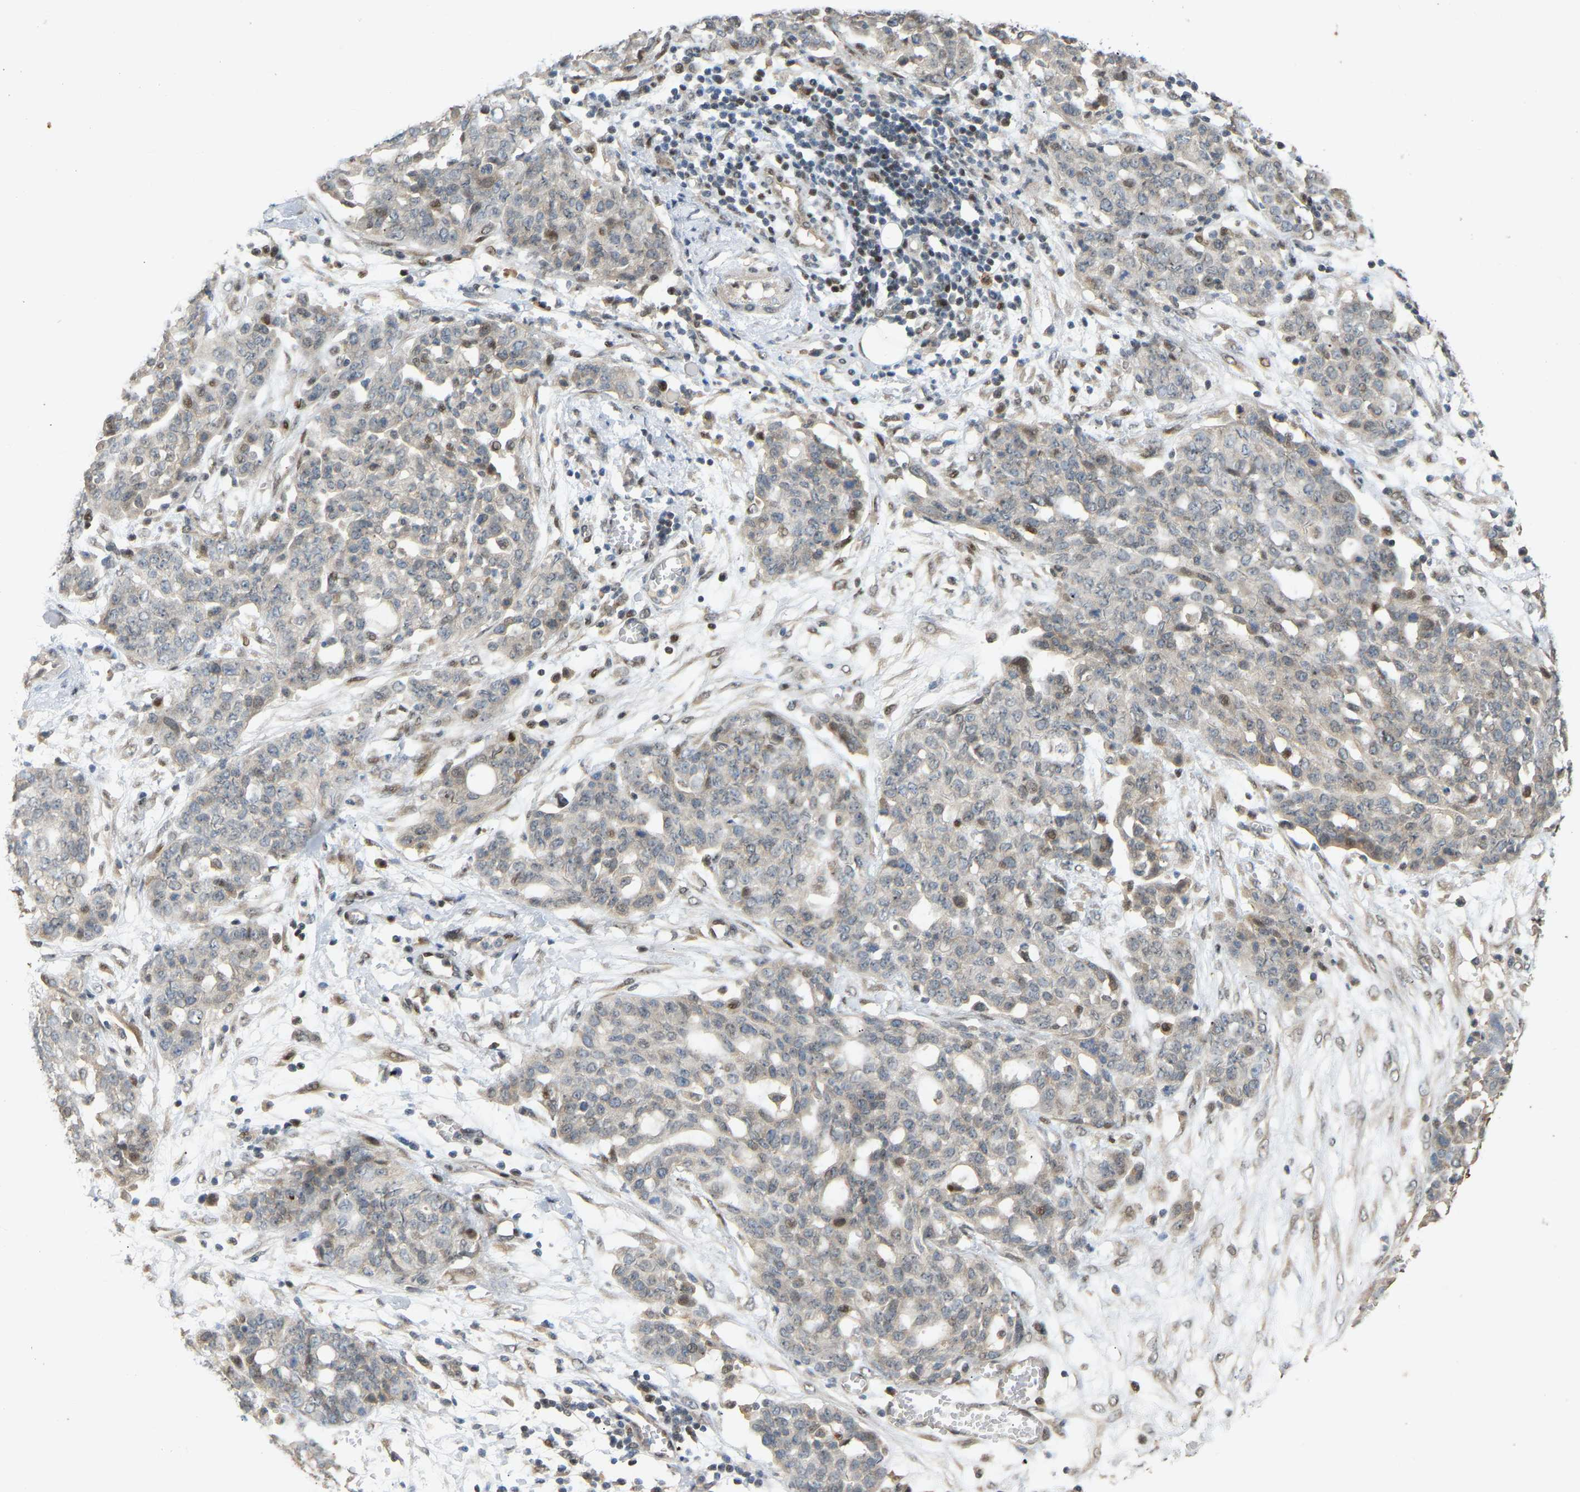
{"staining": {"intensity": "weak", "quantity": "<25%", "location": "nuclear"}, "tissue": "ovarian cancer", "cell_type": "Tumor cells", "image_type": "cancer", "snomed": [{"axis": "morphology", "description": "Cystadenocarcinoma, serous, NOS"}, {"axis": "topography", "description": "Soft tissue"}, {"axis": "topography", "description": "Ovary"}], "caption": "A histopathology image of human ovarian cancer (serous cystadenocarcinoma) is negative for staining in tumor cells.", "gene": "PTPN4", "patient": {"sex": "female", "age": 57}}